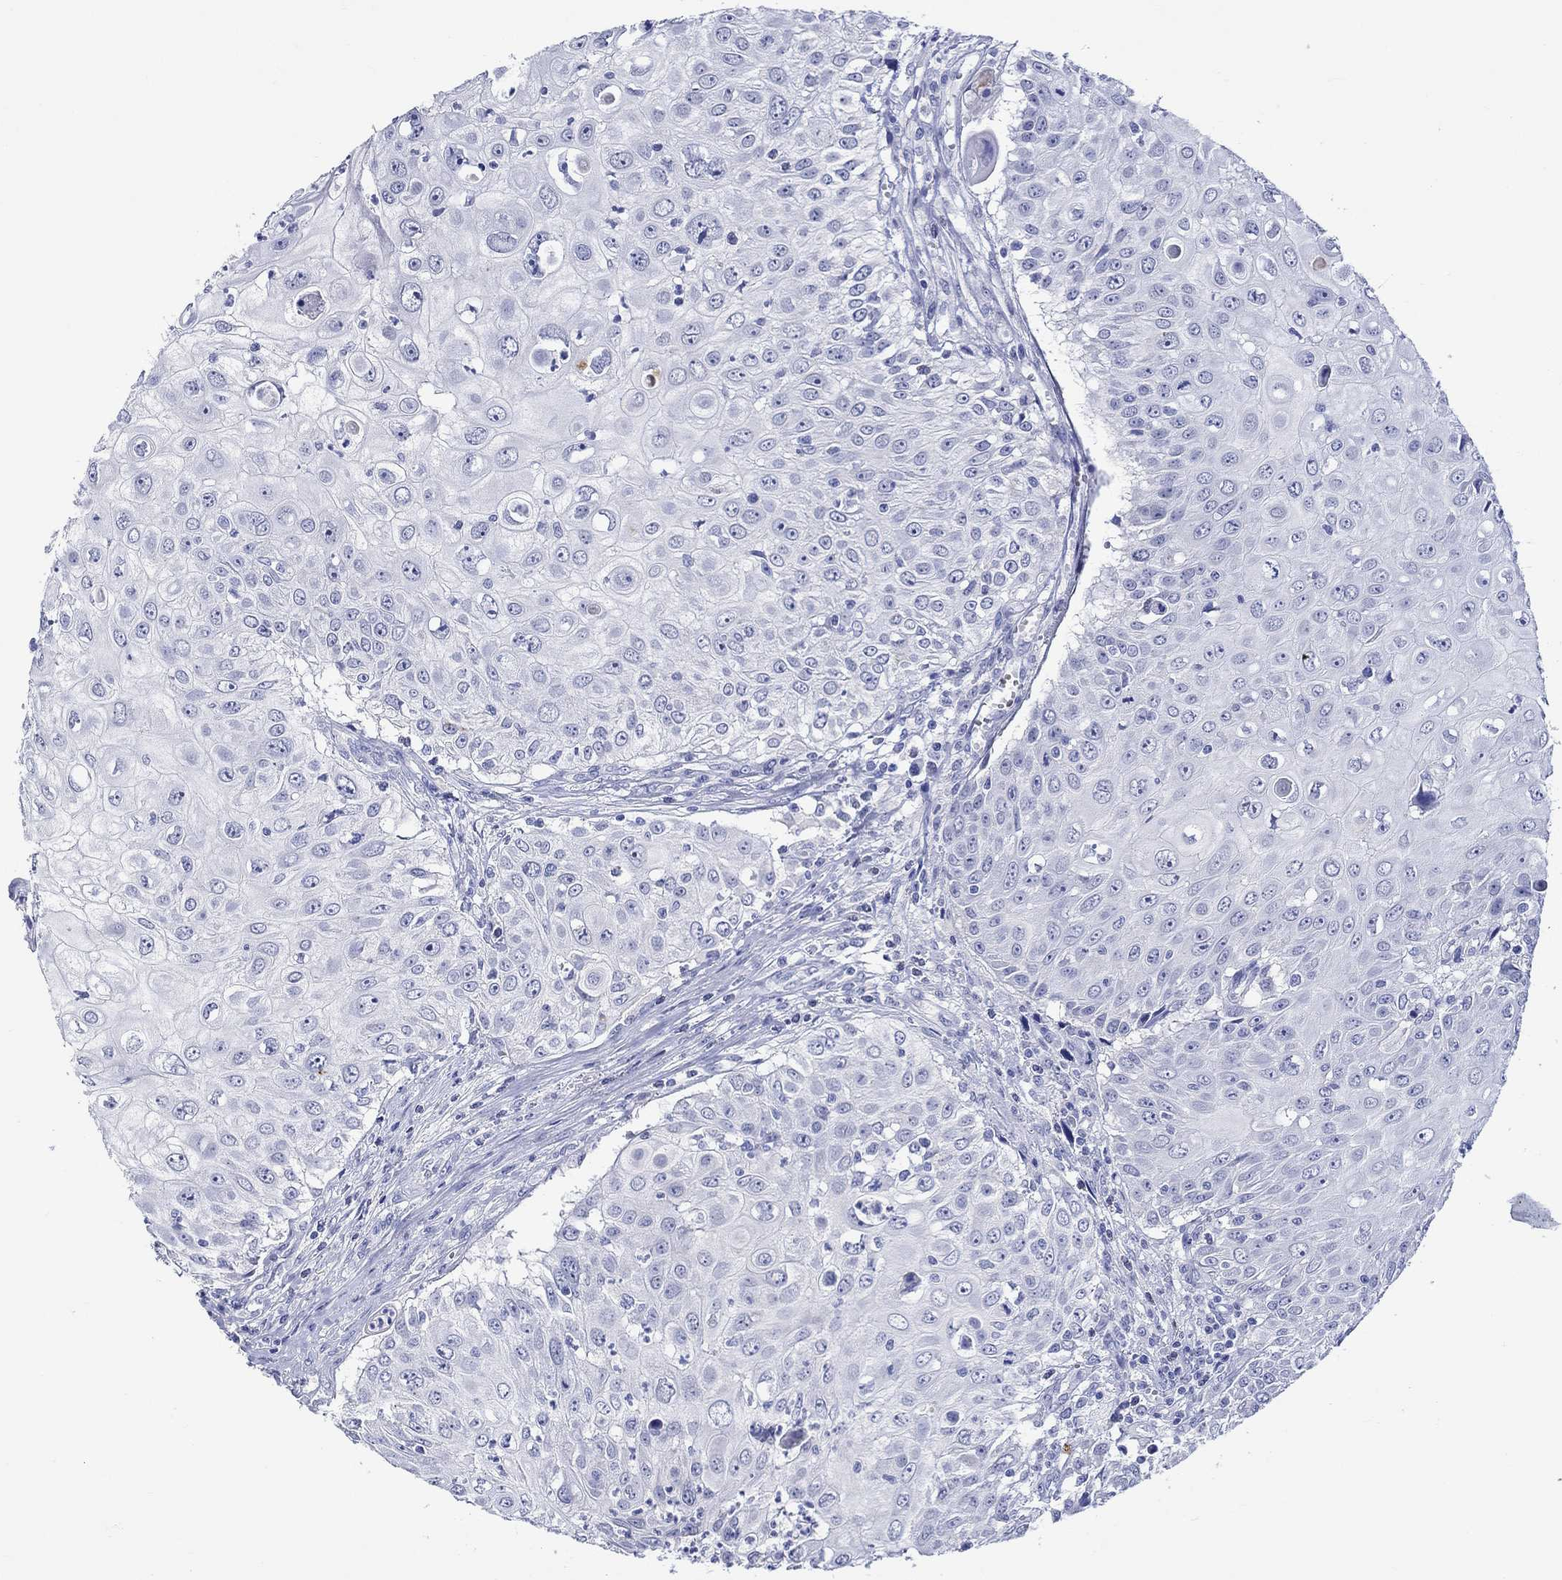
{"staining": {"intensity": "negative", "quantity": "none", "location": "none"}, "tissue": "urothelial cancer", "cell_type": "Tumor cells", "image_type": "cancer", "snomed": [{"axis": "morphology", "description": "Urothelial carcinoma, High grade"}, {"axis": "topography", "description": "Urinary bladder"}], "caption": "This is an immunohistochemistry micrograph of urothelial cancer. There is no positivity in tumor cells.", "gene": "KLHL35", "patient": {"sex": "female", "age": 79}}